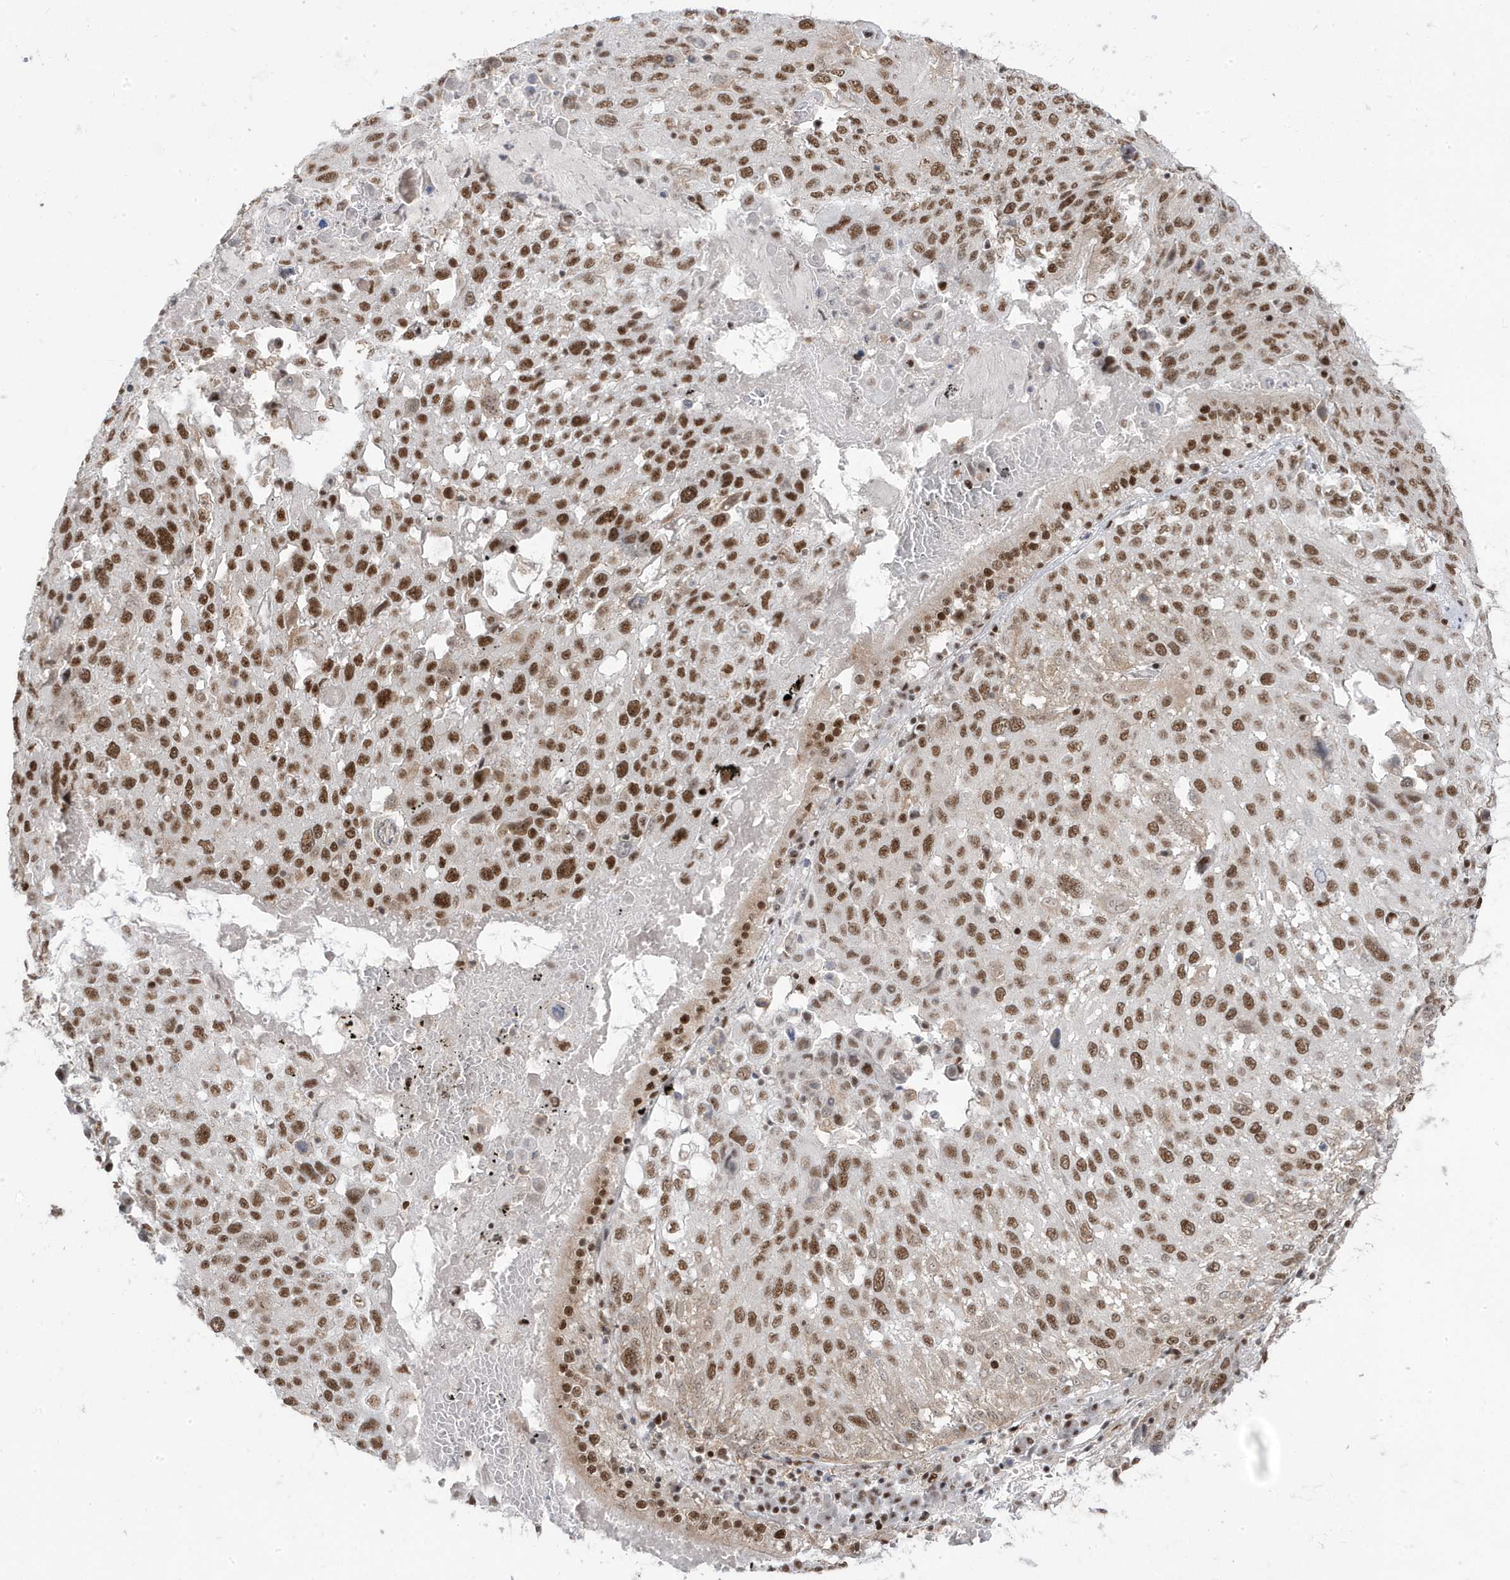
{"staining": {"intensity": "strong", "quantity": ">75%", "location": "nuclear"}, "tissue": "lung cancer", "cell_type": "Tumor cells", "image_type": "cancer", "snomed": [{"axis": "morphology", "description": "Squamous cell carcinoma, NOS"}, {"axis": "topography", "description": "Lung"}], "caption": "Immunohistochemistry photomicrograph of neoplastic tissue: lung cancer stained using IHC shows high levels of strong protein expression localized specifically in the nuclear of tumor cells, appearing as a nuclear brown color.", "gene": "MTREX", "patient": {"sex": "male", "age": 65}}